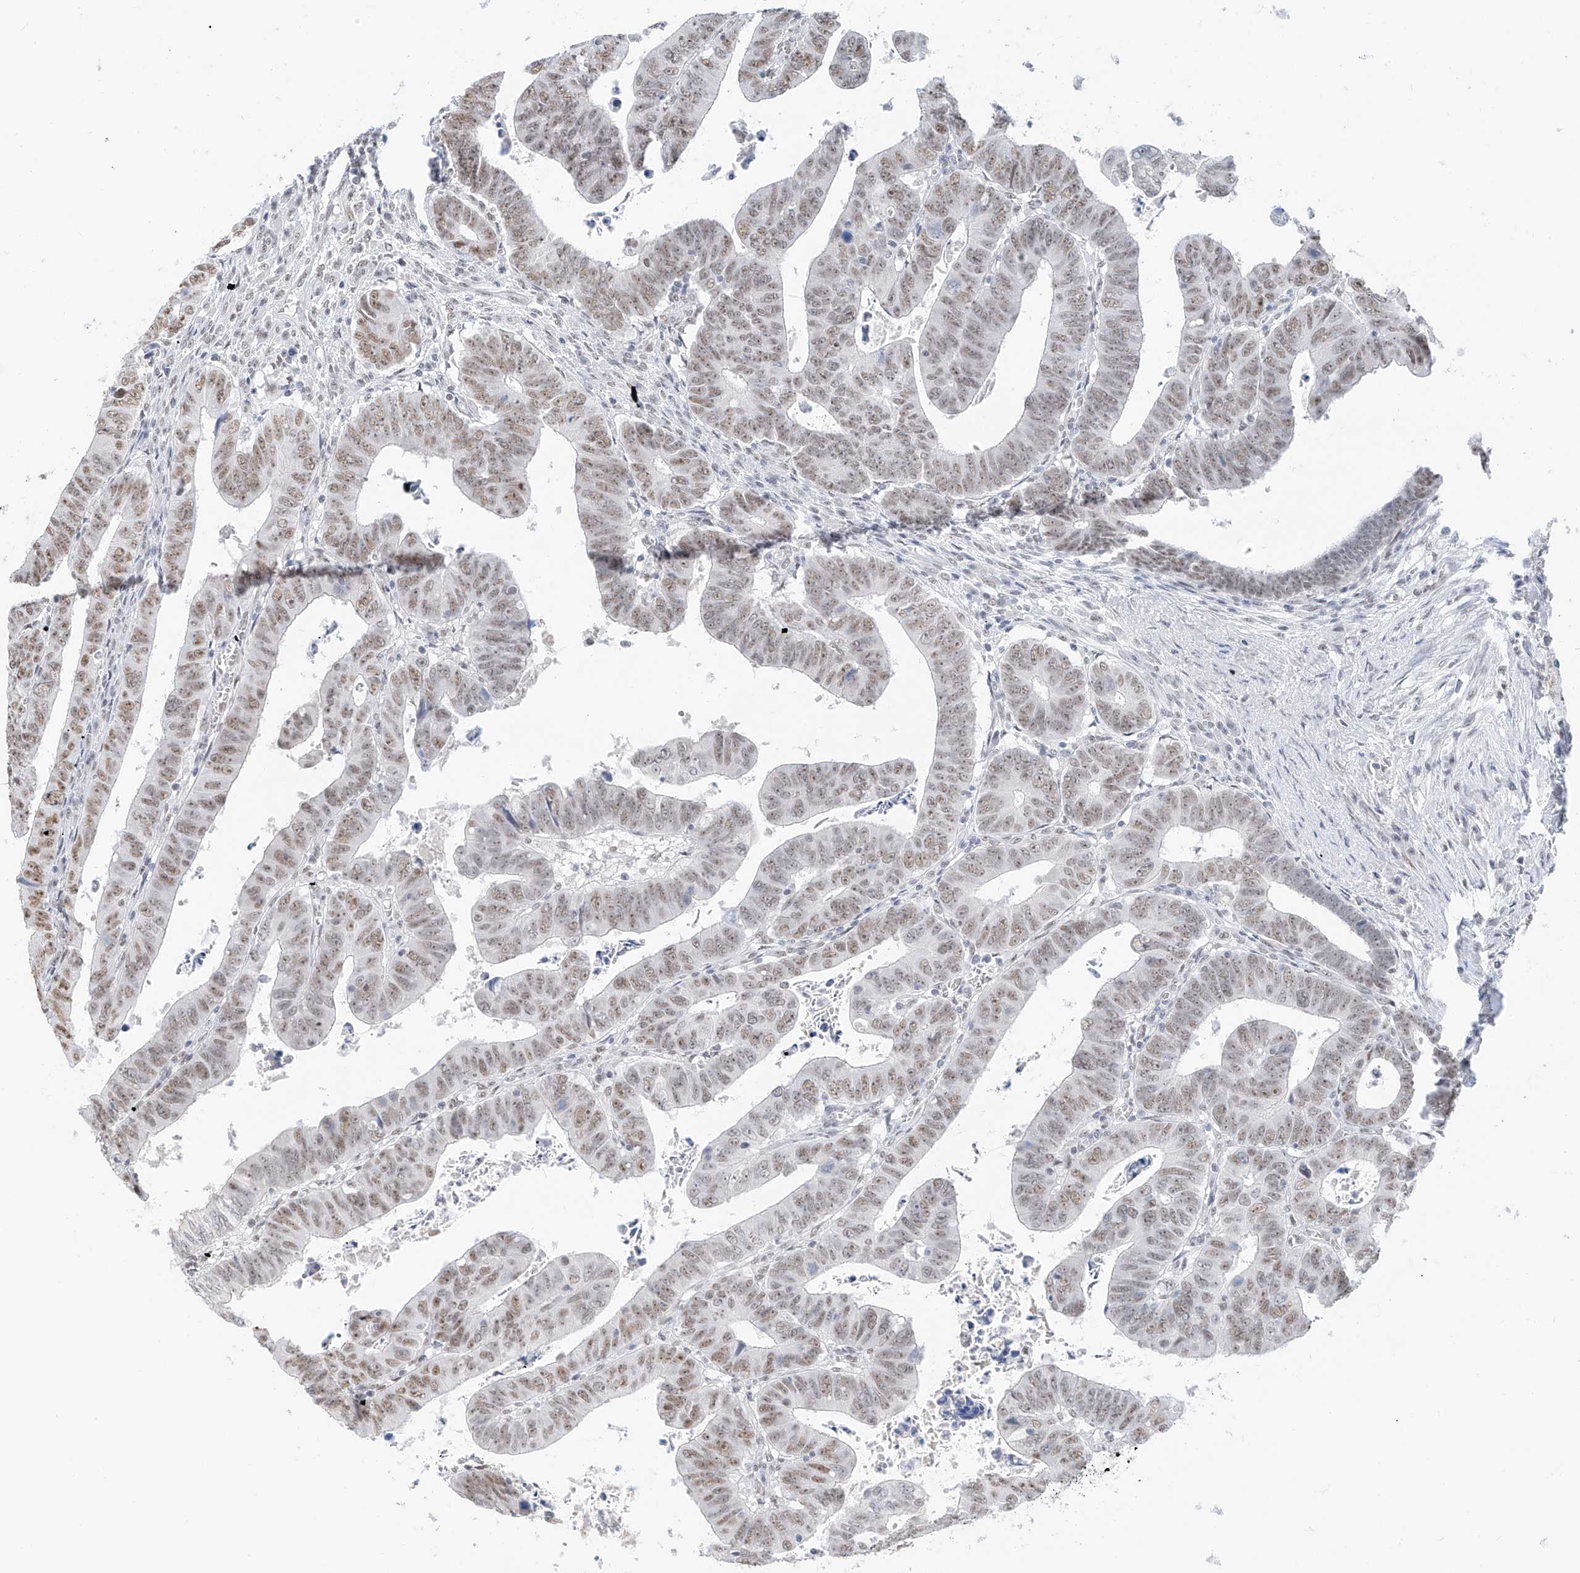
{"staining": {"intensity": "moderate", "quantity": ">75%", "location": "nuclear"}, "tissue": "colorectal cancer", "cell_type": "Tumor cells", "image_type": "cancer", "snomed": [{"axis": "morphology", "description": "Normal tissue, NOS"}, {"axis": "morphology", "description": "Adenocarcinoma, NOS"}, {"axis": "topography", "description": "Rectum"}], "caption": "Immunohistochemical staining of human colorectal cancer (adenocarcinoma) shows moderate nuclear protein staining in approximately >75% of tumor cells. (Stains: DAB (3,3'-diaminobenzidine) in brown, nuclei in blue, Microscopy: brightfield microscopy at high magnification).", "gene": "PGC", "patient": {"sex": "female", "age": 65}}